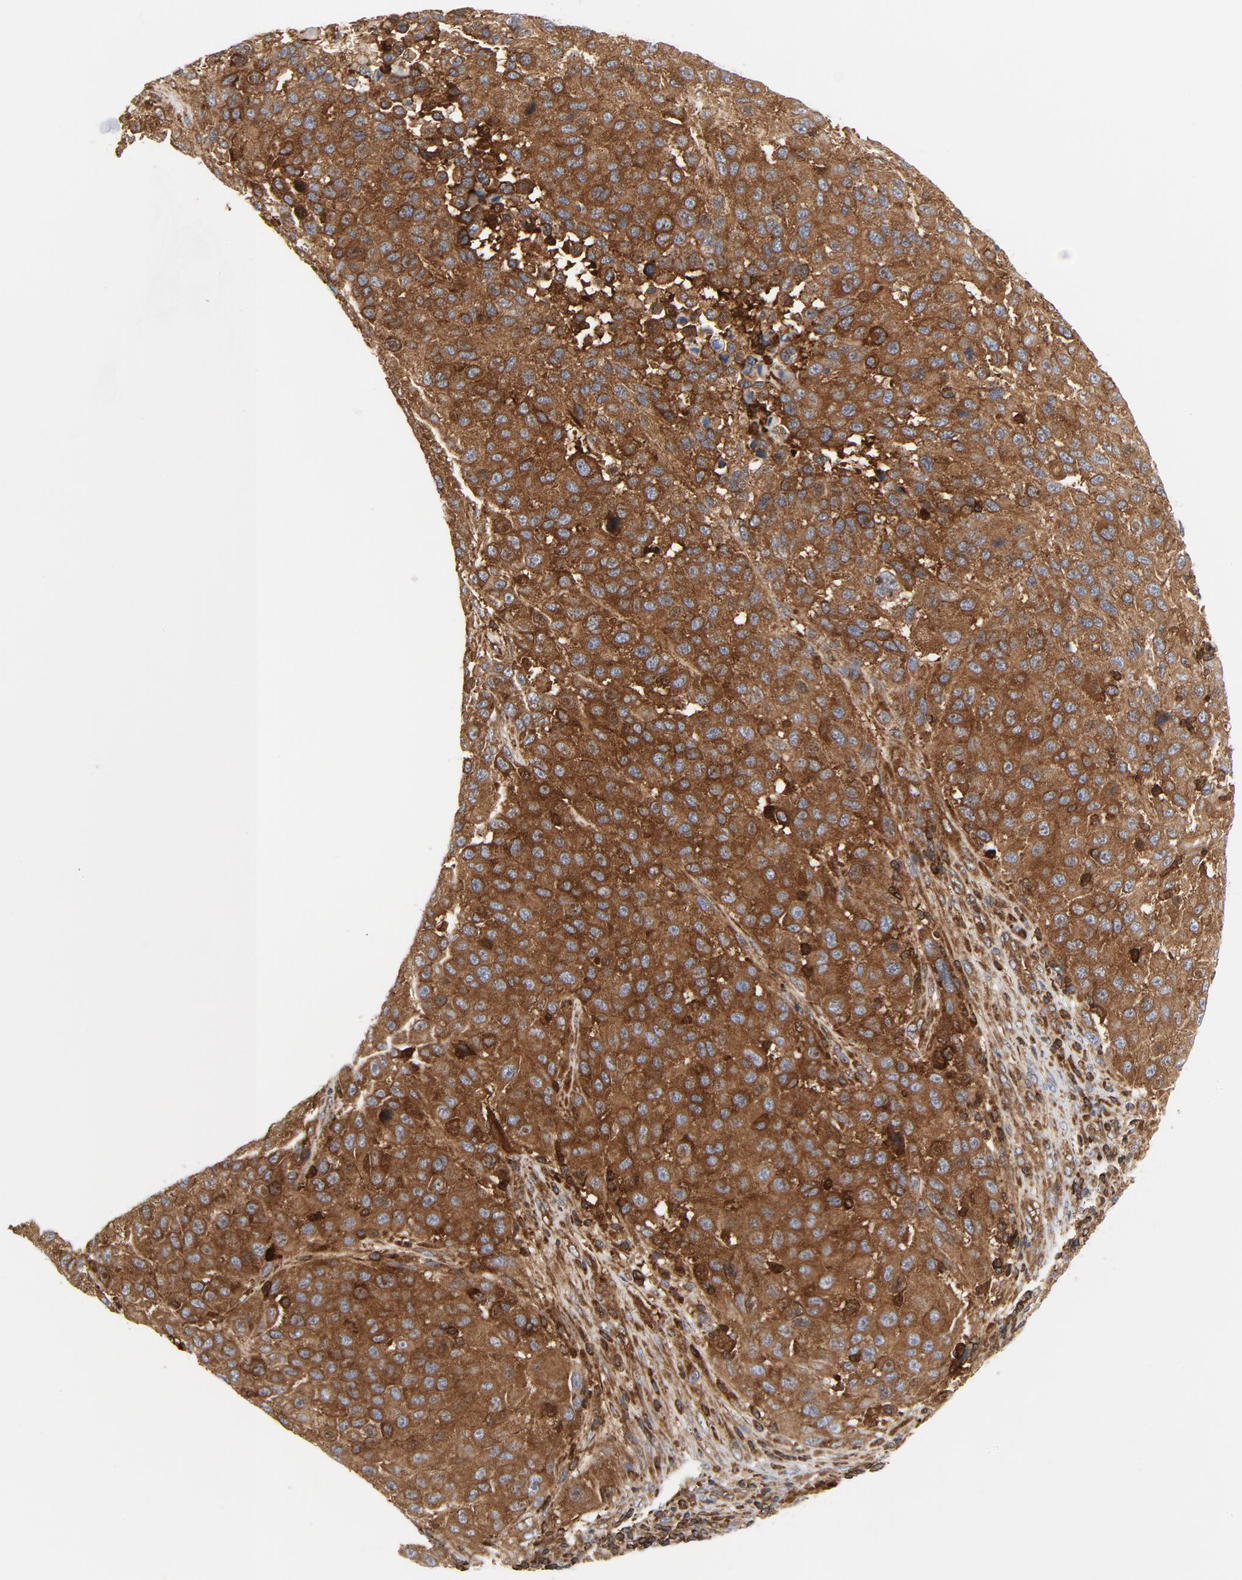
{"staining": {"intensity": "strong", "quantity": ">75%", "location": "cytoplasmic/membranous"}, "tissue": "melanoma", "cell_type": "Tumor cells", "image_type": "cancer", "snomed": [{"axis": "morphology", "description": "Malignant melanoma, Metastatic site"}, {"axis": "topography", "description": "Lymph node"}], "caption": "High-magnification brightfield microscopy of melanoma stained with DAB (3,3'-diaminobenzidine) (brown) and counterstained with hematoxylin (blue). tumor cells exhibit strong cytoplasmic/membranous staining is identified in approximately>75% of cells. (IHC, brightfield microscopy, high magnification).", "gene": "YES1", "patient": {"sex": "male", "age": 61}}